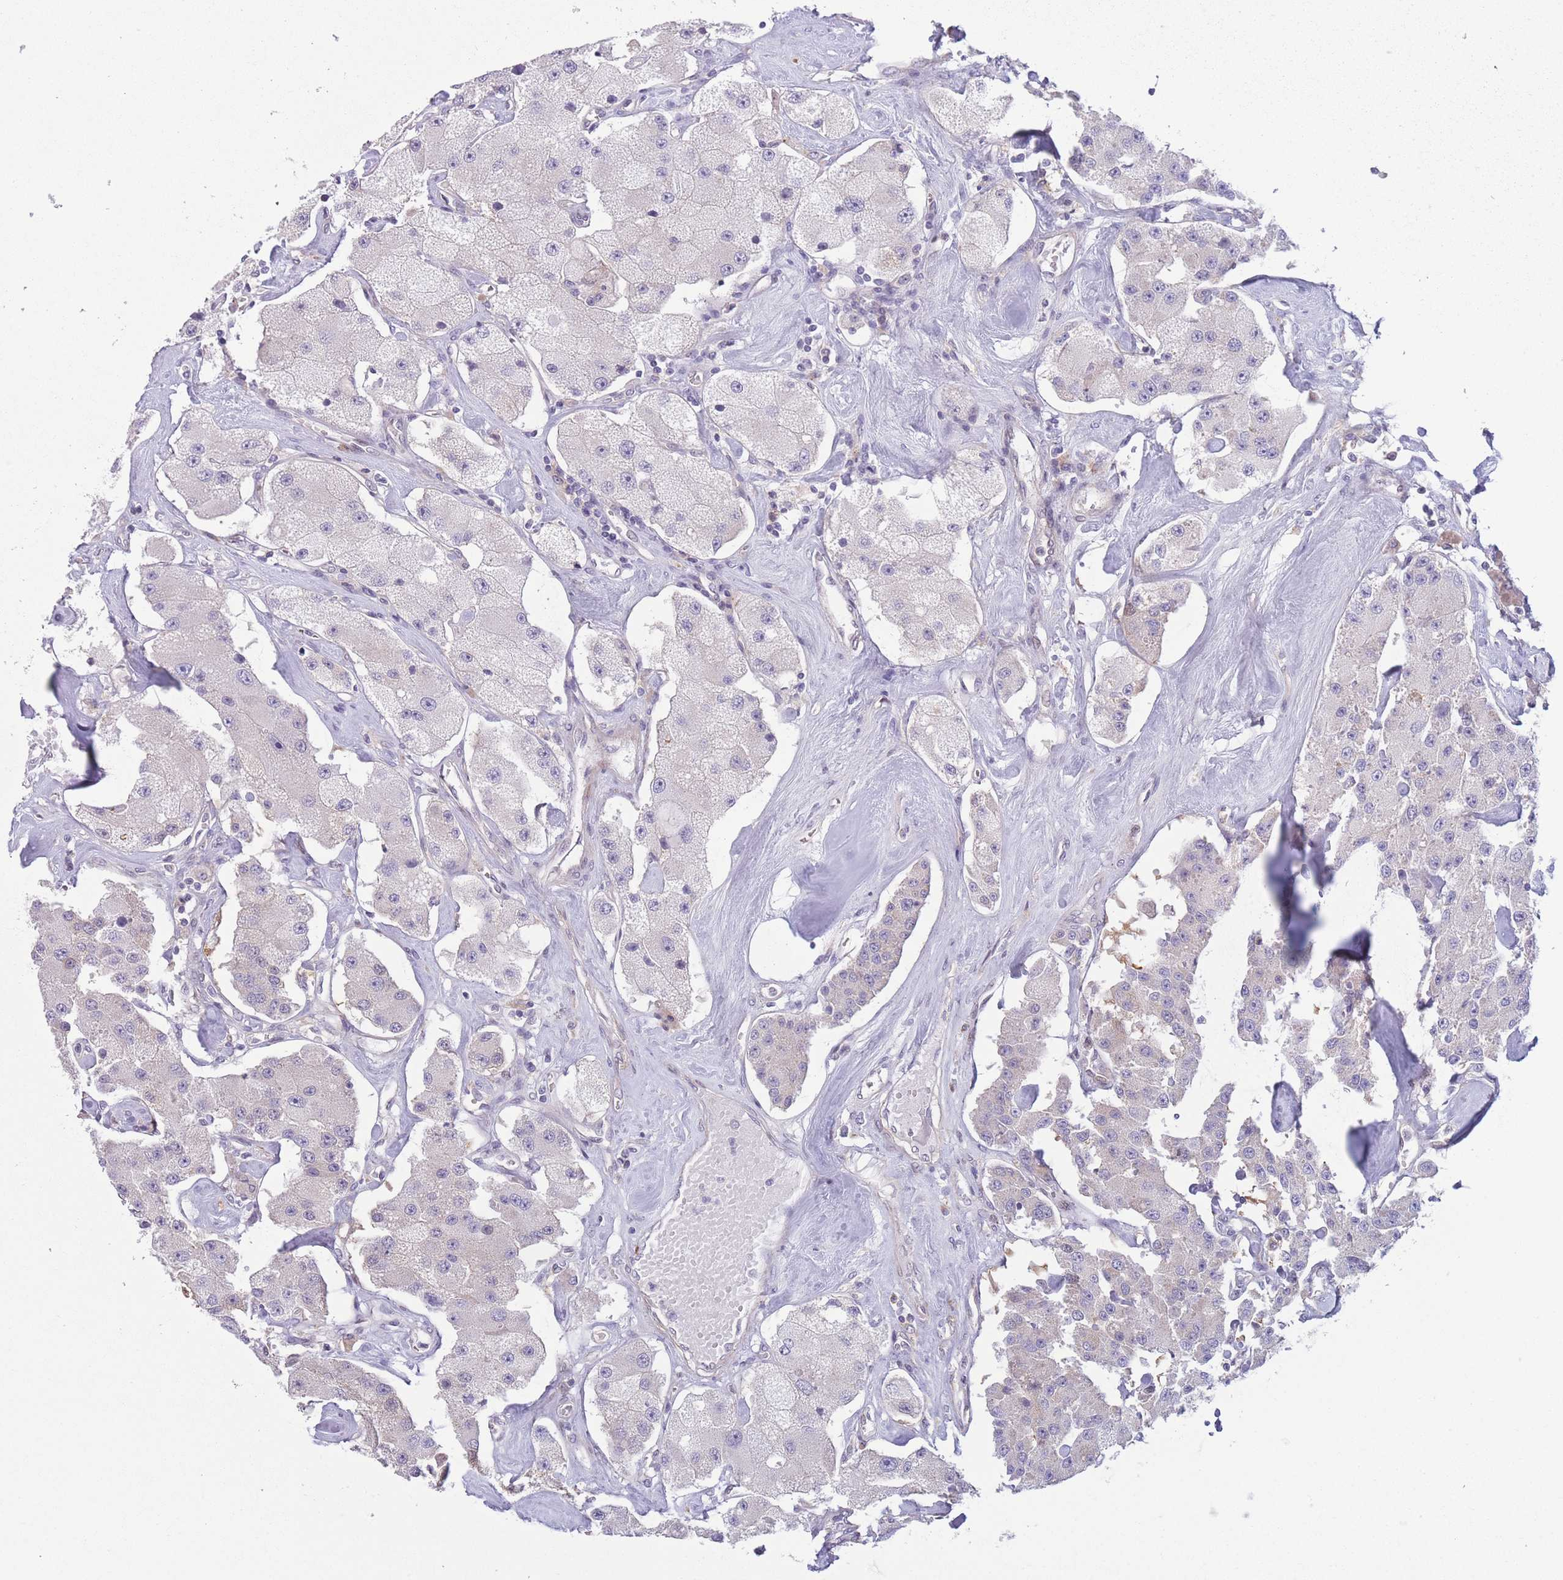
{"staining": {"intensity": "negative", "quantity": "none", "location": "none"}, "tissue": "carcinoid", "cell_type": "Tumor cells", "image_type": "cancer", "snomed": [{"axis": "morphology", "description": "Carcinoid, malignant, NOS"}, {"axis": "topography", "description": "Pancreas"}], "caption": "Carcinoid (malignant) stained for a protein using immunohistochemistry exhibits no staining tumor cells.", "gene": "C9orf152", "patient": {"sex": "male", "age": 41}}